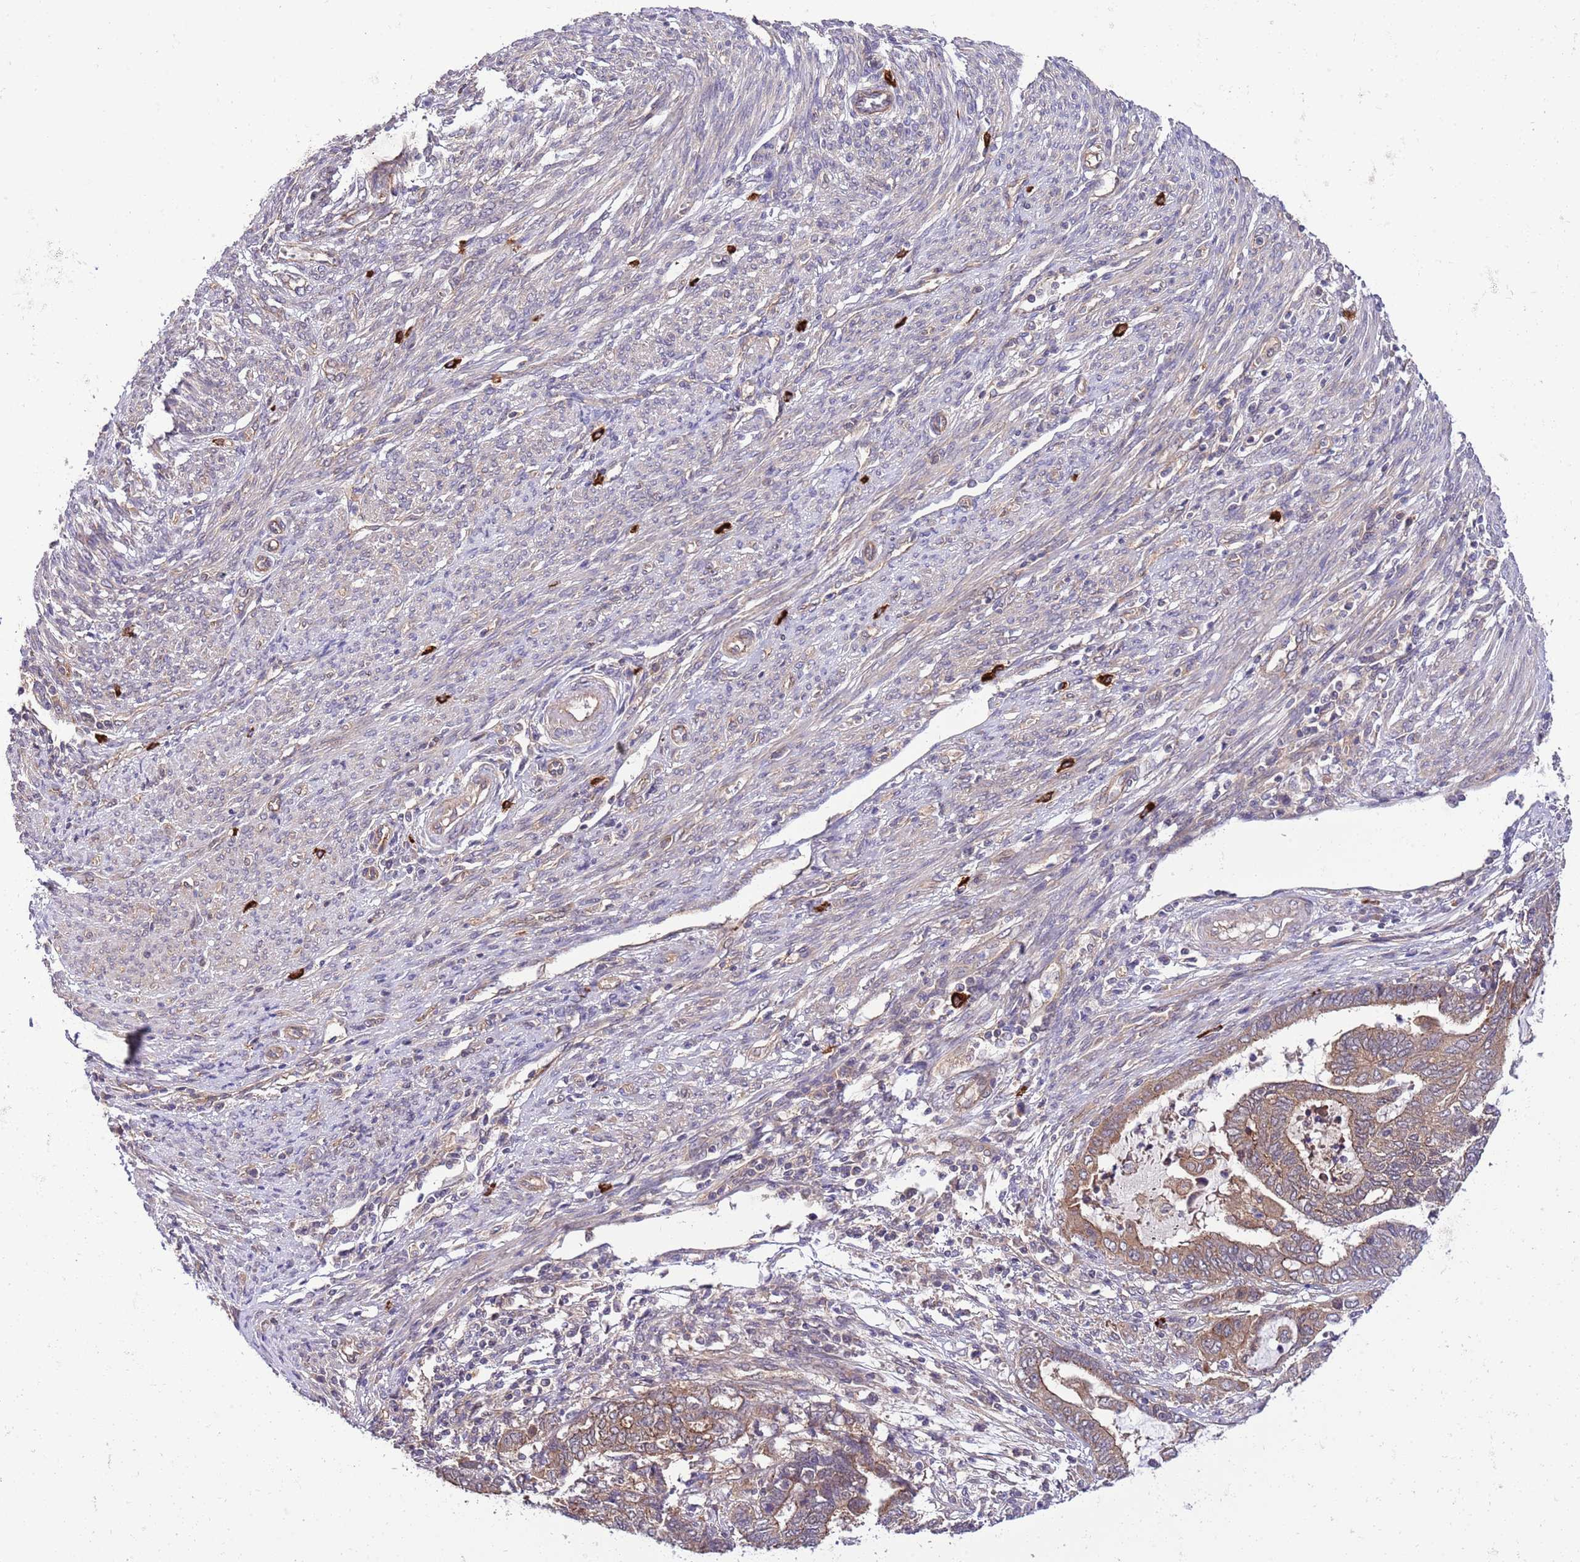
{"staining": {"intensity": "moderate", "quantity": ">75%", "location": "cytoplasmic/membranous"}, "tissue": "endometrial cancer", "cell_type": "Tumor cells", "image_type": "cancer", "snomed": [{"axis": "morphology", "description": "Adenocarcinoma, NOS"}, {"axis": "topography", "description": "Uterus"}, {"axis": "topography", "description": "Endometrium"}], "caption": "High-magnification brightfield microscopy of endometrial cancer stained with DAB (3,3'-diaminobenzidine) (brown) and counterstained with hematoxylin (blue). tumor cells exhibit moderate cytoplasmic/membranous staining is appreciated in about>75% of cells.", "gene": "DONSON", "patient": {"sex": "female", "age": 70}}